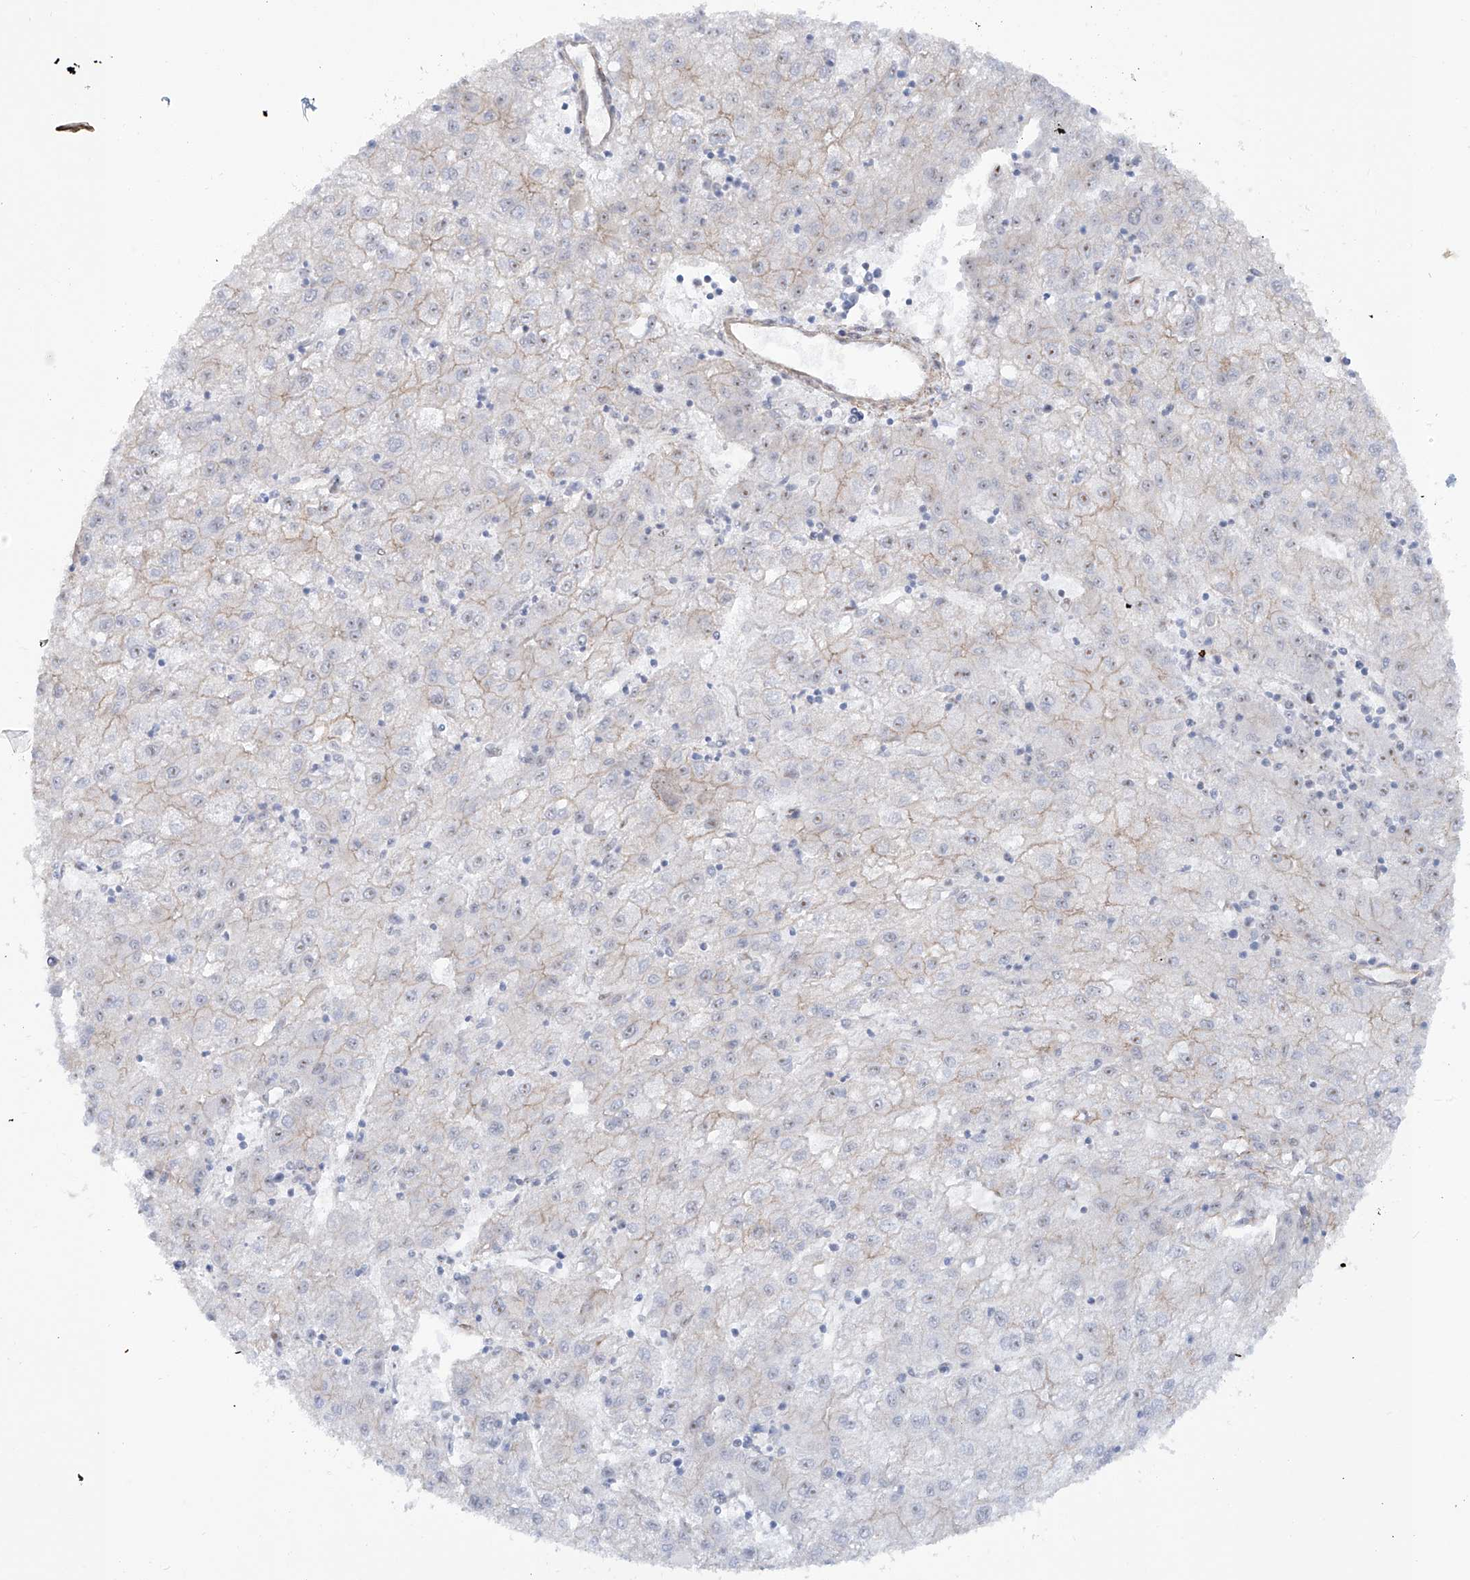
{"staining": {"intensity": "weak", "quantity": "<25%", "location": "cytoplasmic/membranous"}, "tissue": "liver cancer", "cell_type": "Tumor cells", "image_type": "cancer", "snomed": [{"axis": "morphology", "description": "Carcinoma, Hepatocellular, NOS"}, {"axis": "topography", "description": "Liver"}], "caption": "Immunohistochemistry image of neoplastic tissue: liver cancer stained with DAB reveals no significant protein expression in tumor cells.", "gene": "ZNF490", "patient": {"sex": "male", "age": 72}}